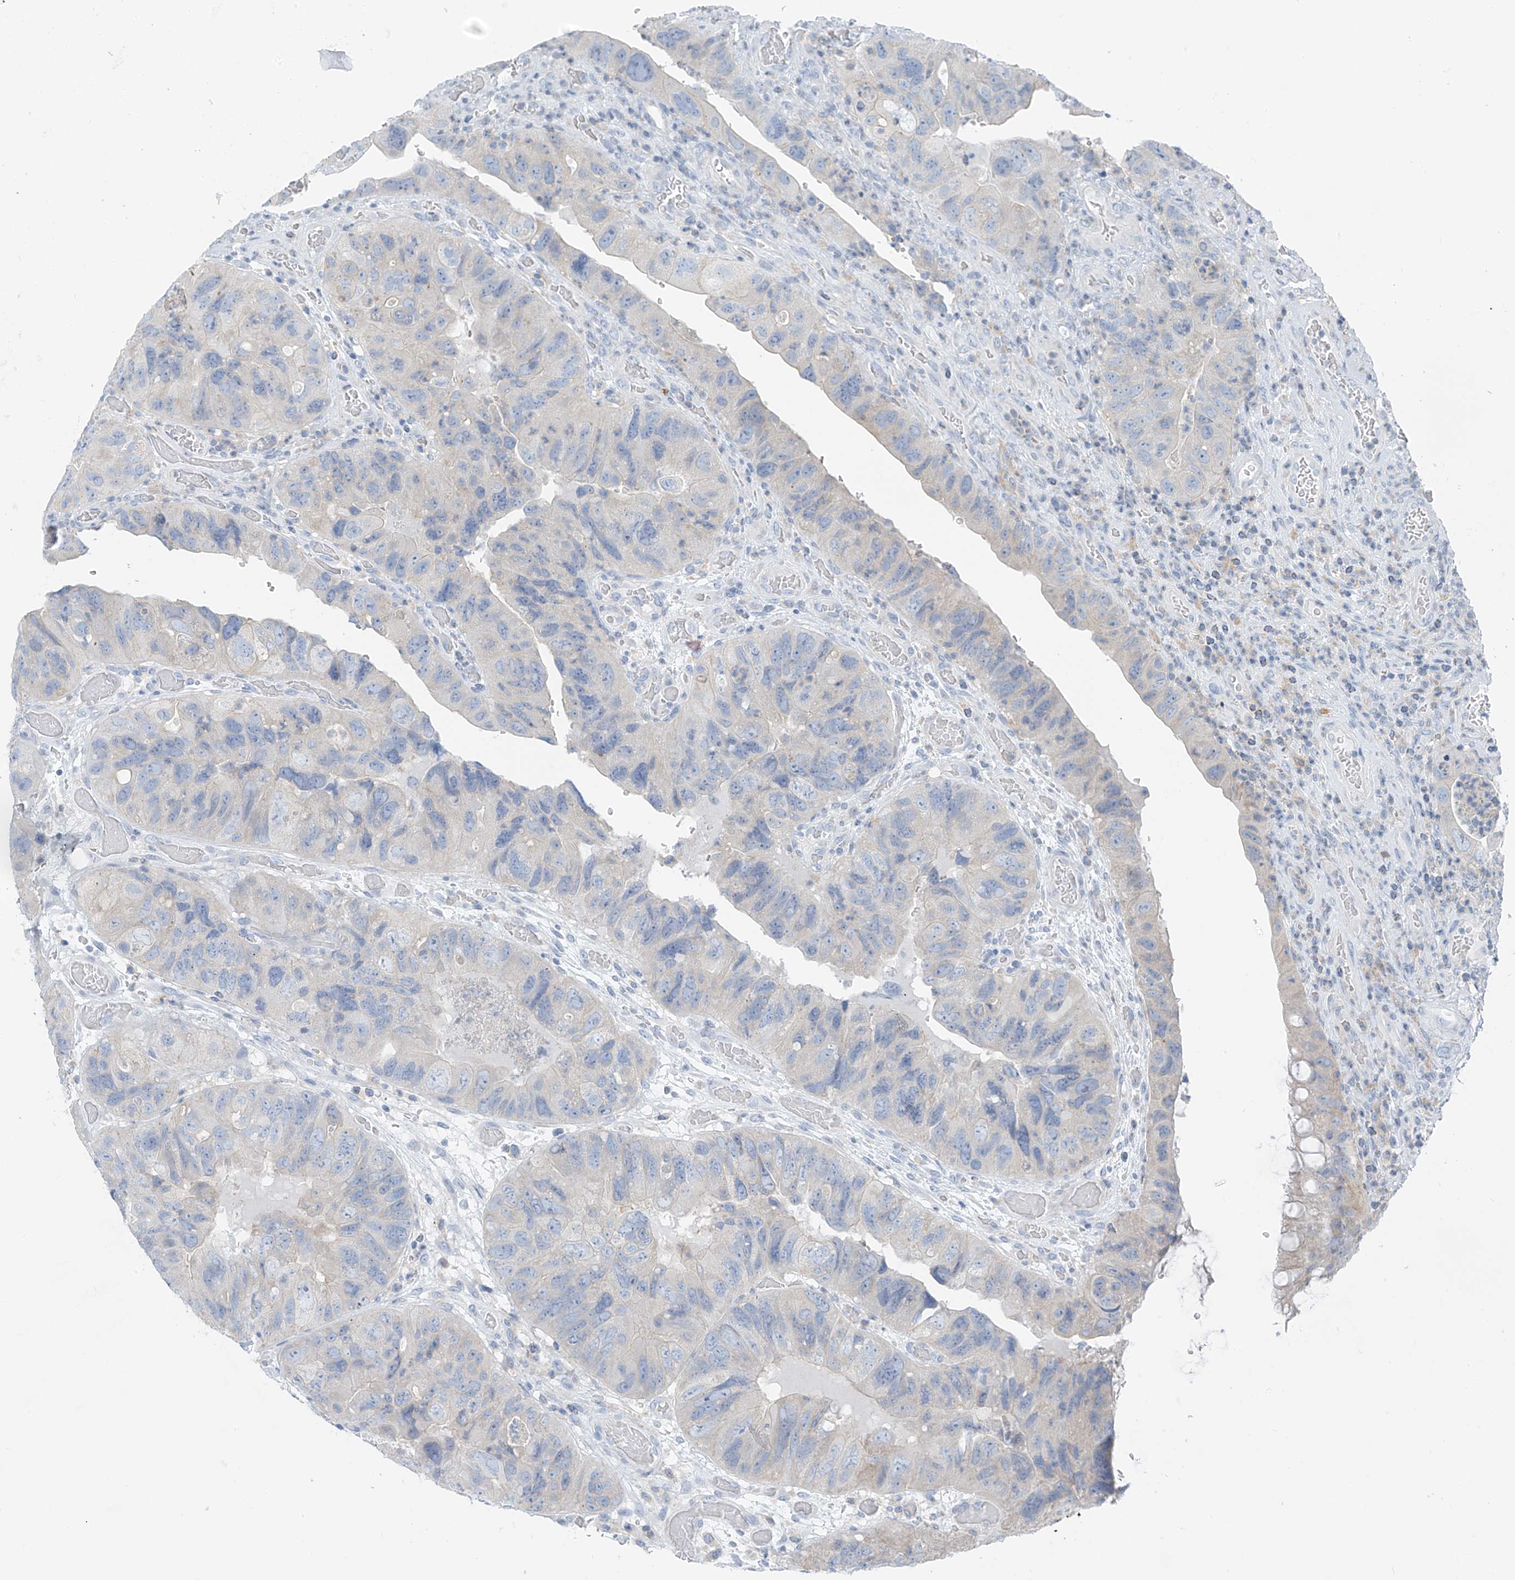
{"staining": {"intensity": "negative", "quantity": "none", "location": "none"}, "tissue": "colorectal cancer", "cell_type": "Tumor cells", "image_type": "cancer", "snomed": [{"axis": "morphology", "description": "Adenocarcinoma, NOS"}, {"axis": "topography", "description": "Rectum"}], "caption": "Histopathology image shows no significant protein staining in tumor cells of colorectal cancer.", "gene": "POMGNT2", "patient": {"sex": "male", "age": 63}}